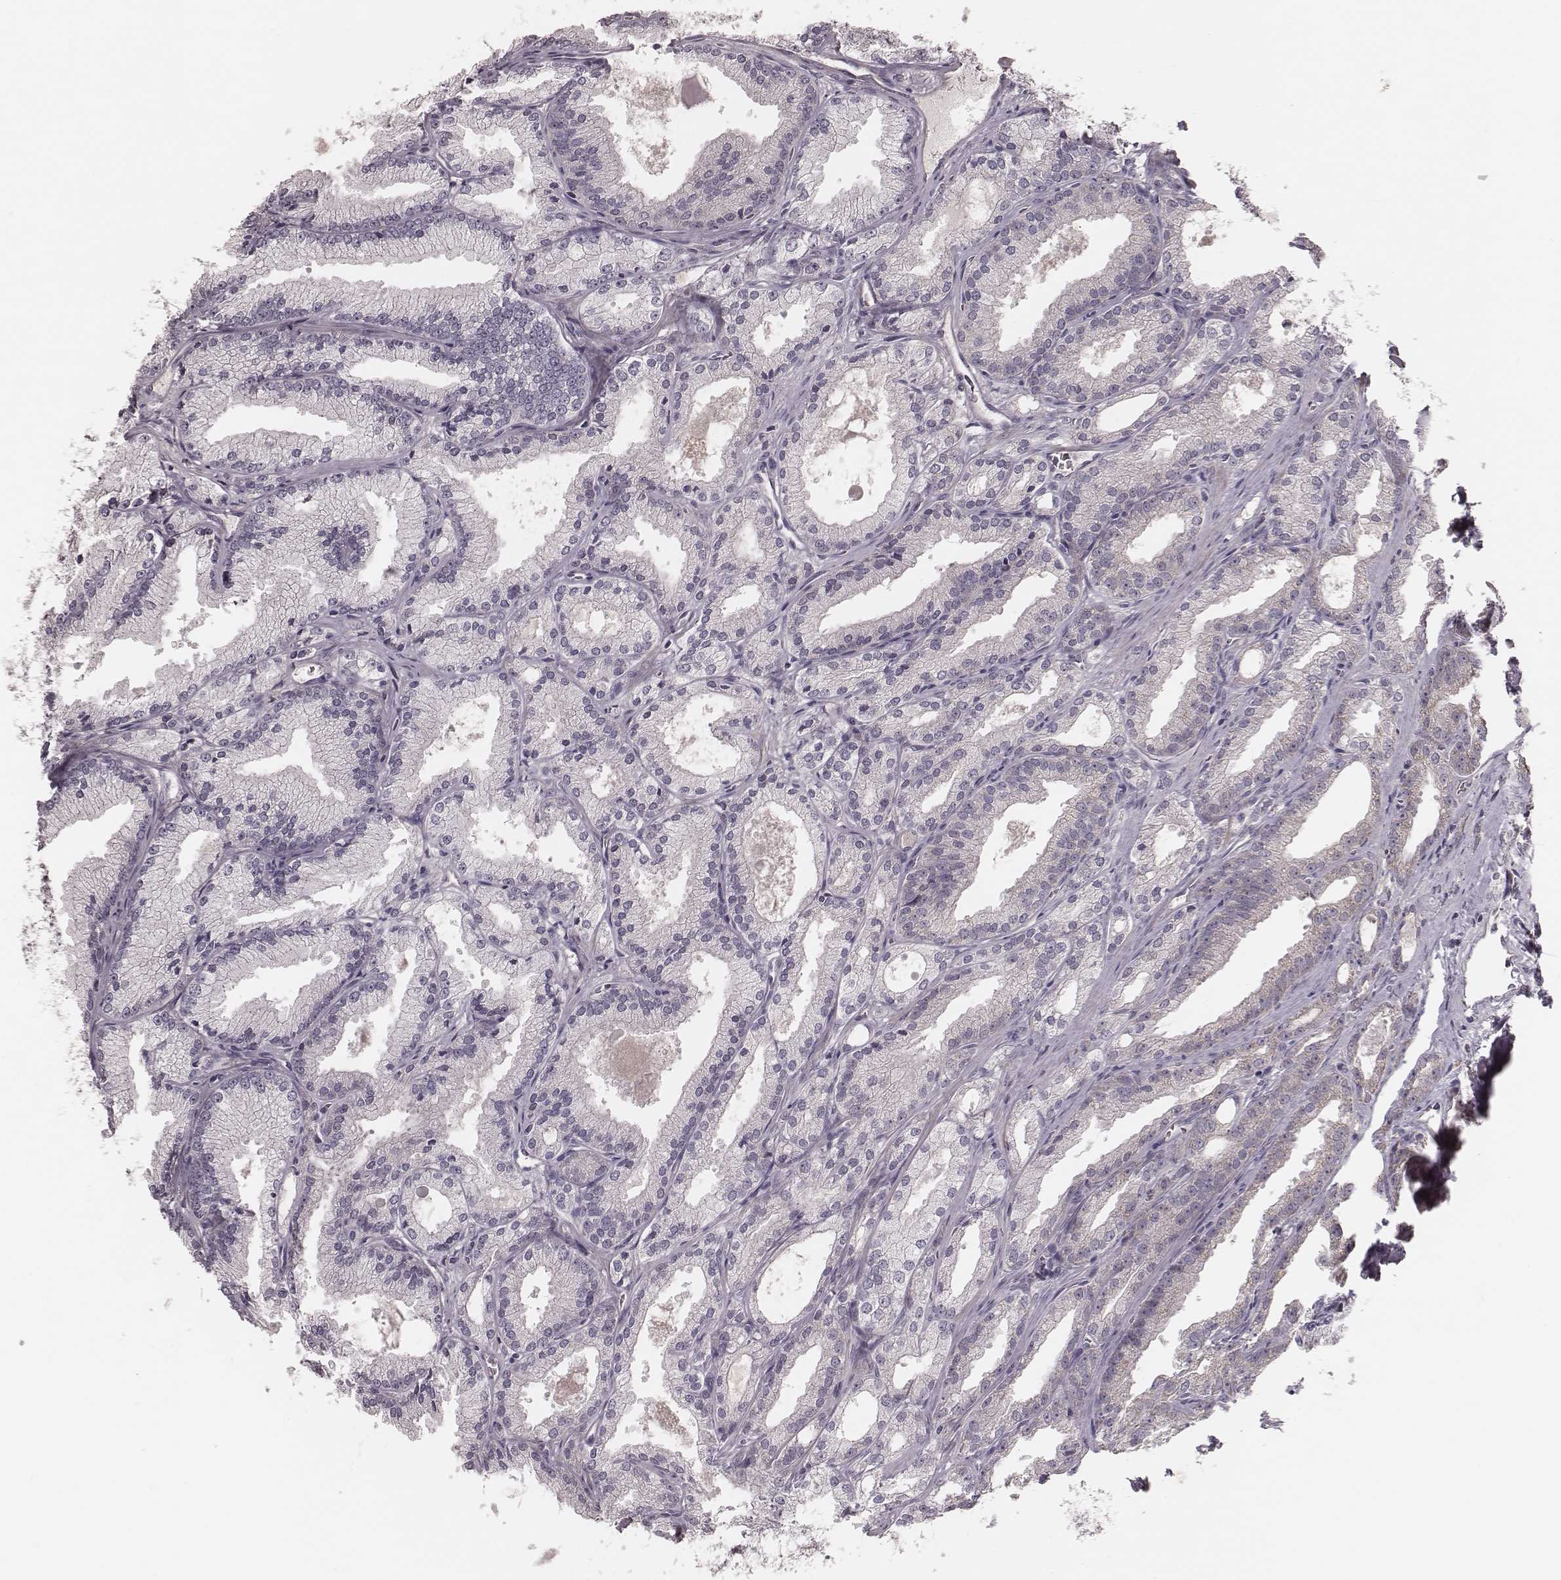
{"staining": {"intensity": "negative", "quantity": "none", "location": "none"}, "tissue": "prostate cancer", "cell_type": "Tumor cells", "image_type": "cancer", "snomed": [{"axis": "morphology", "description": "Adenocarcinoma, NOS"}, {"axis": "morphology", "description": "Adenocarcinoma, High grade"}, {"axis": "topography", "description": "Prostate"}], "caption": "Immunohistochemistry of human prostate adenocarcinoma (high-grade) displays no positivity in tumor cells.", "gene": "MRPS27", "patient": {"sex": "male", "age": 70}}